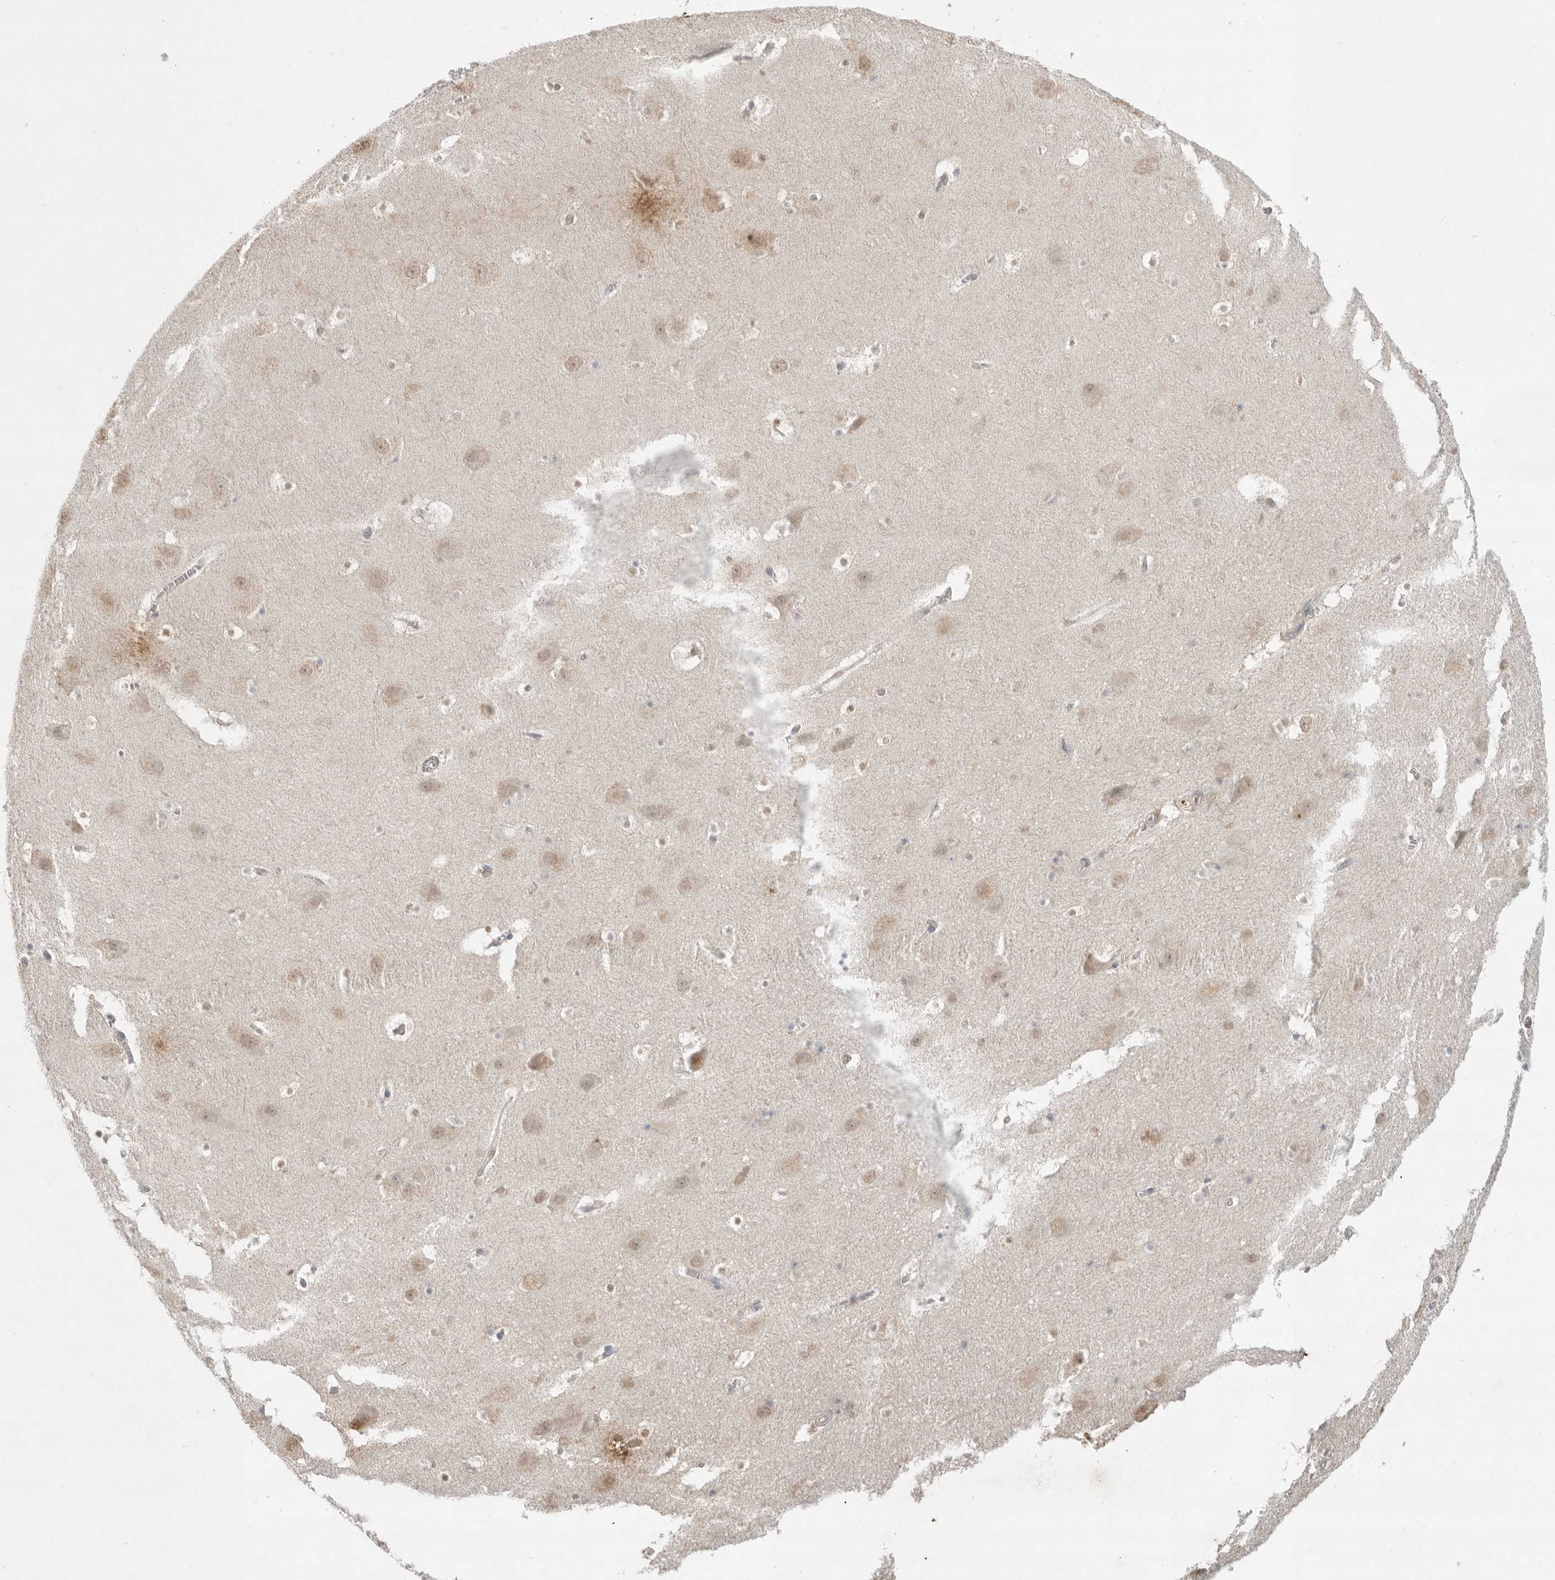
{"staining": {"intensity": "weak", "quantity": "<25%", "location": "cytoplasmic/membranous"}, "tissue": "hippocampus", "cell_type": "Glial cells", "image_type": "normal", "snomed": [{"axis": "morphology", "description": "Normal tissue, NOS"}, {"axis": "topography", "description": "Hippocampus"}], "caption": "A photomicrograph of human hippocampus is negative for staining in glial cells.", "gene": "KLK5", "patient": {"sex": "male", "age": 45}}